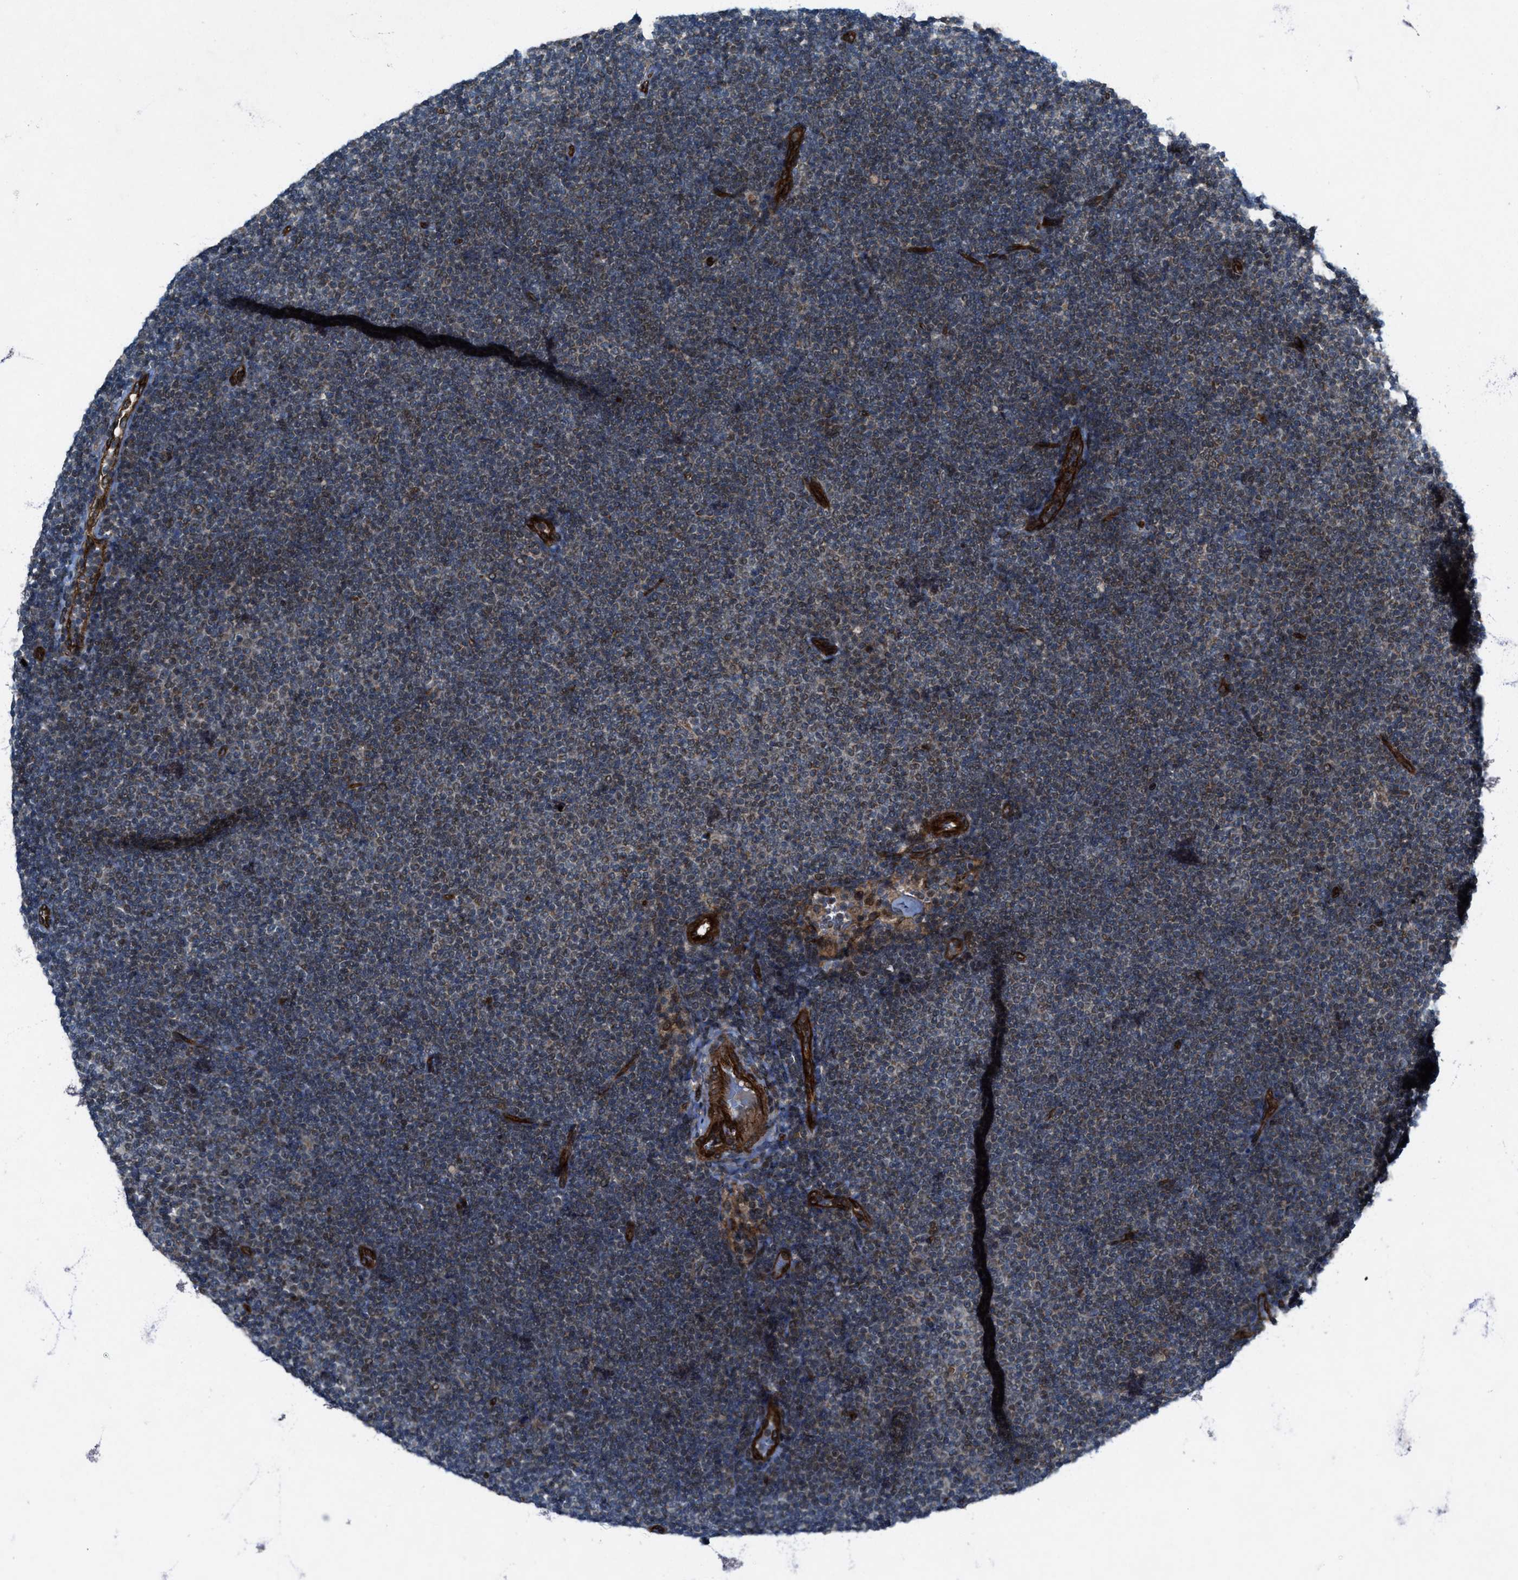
{"staining": {"intensity": "negative", "quantity": "none", "location": "none"}, "tissue": "lymphoma", "cell_type": "Tumor cells", "image_type": "cancer", "snomed": [{"axis": "morphology", "description": "Malignant lymphoma, non-Hodgkin's type, Low grade"}, {"axis": "topography", "description": "Lymph node"}], "caption": "High power microscopy histopathology image of an immunohistochemistry (IHC) micrograph of lymphoma, revealing no significant staining in tumor cells. (Stains: DAB immunohistochemistry with hematoxylin counter stain, Microscopy: brightfield microscopy at high magnification).", "gene": "URGCP", "patient": {"sex": "female", "age": 53}}